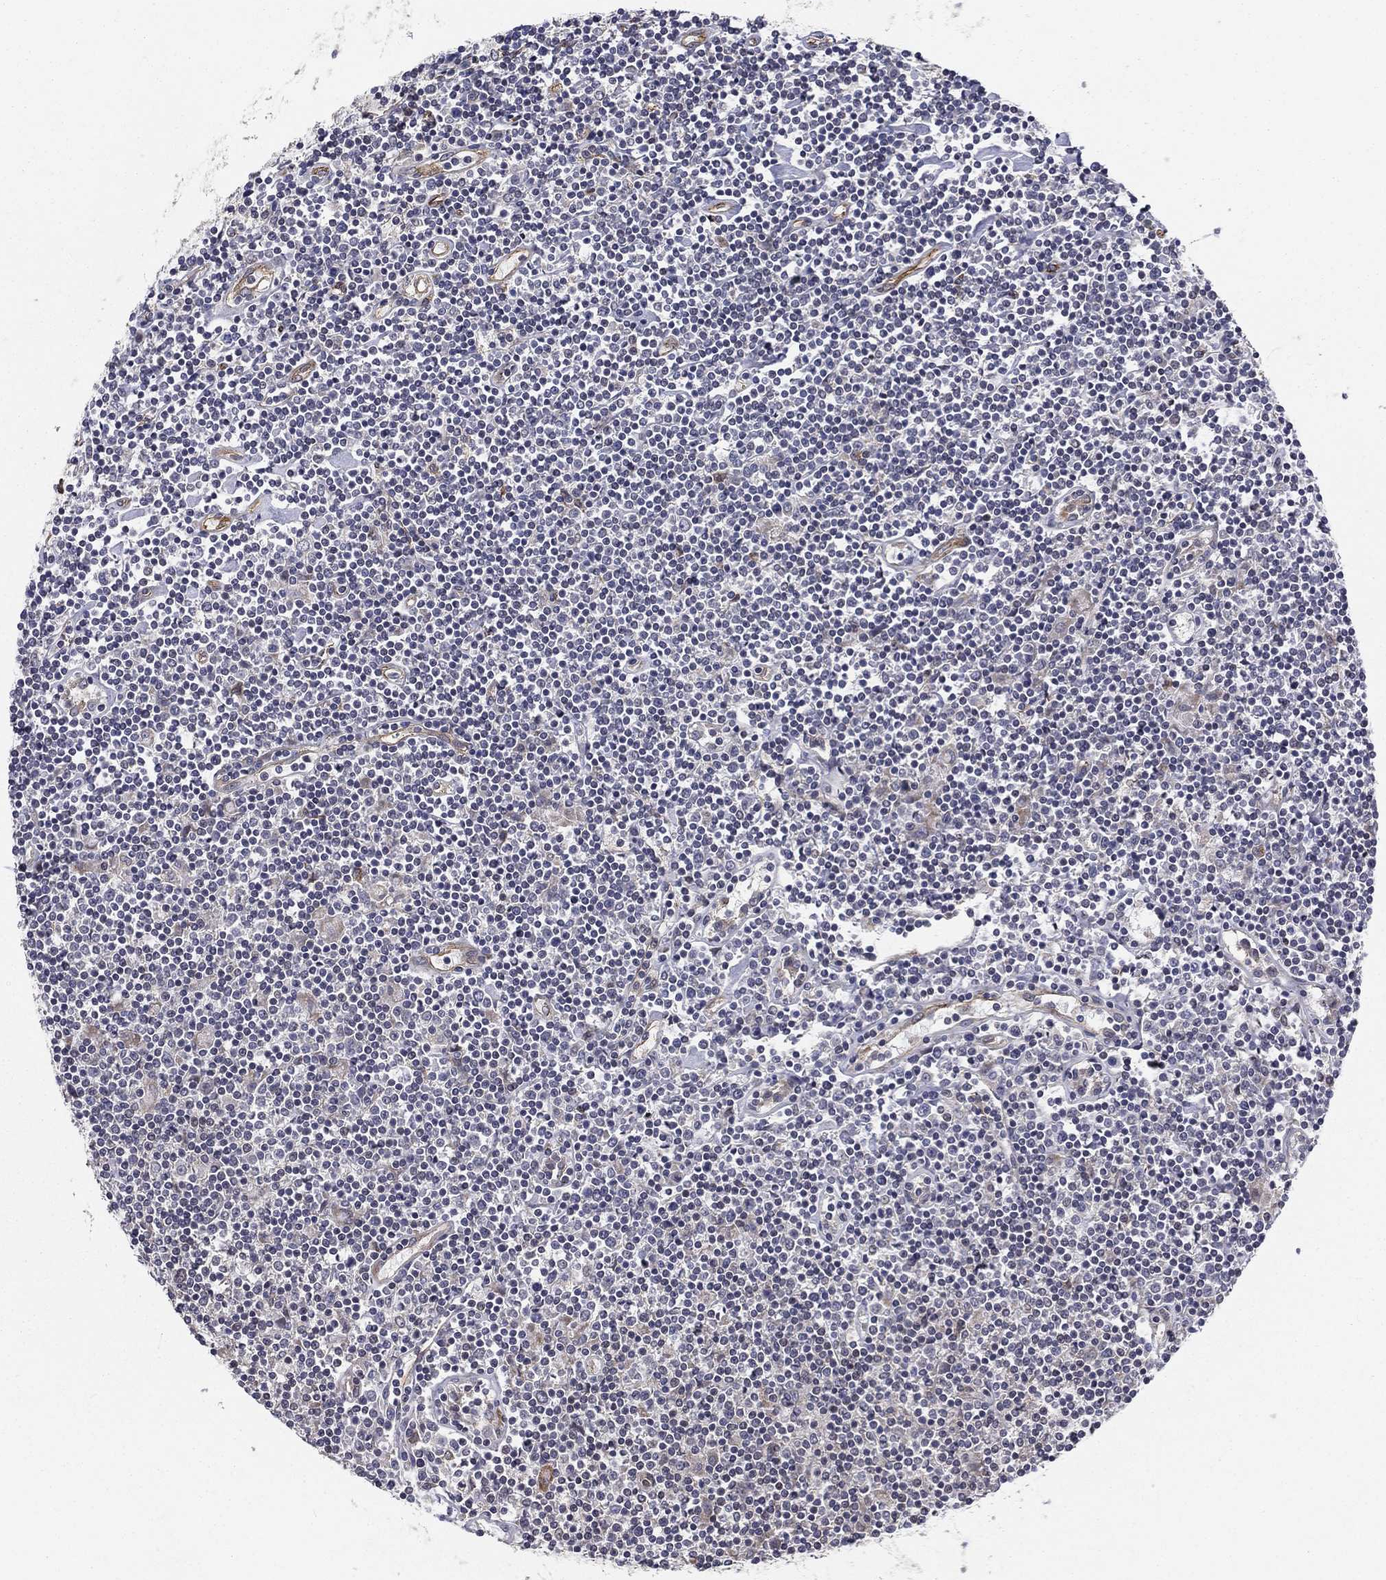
{"staining": {"intensity": "negative", "quantity": "none", "location": "none"}, "tissue": "lymphoma", "cell_type": "Tumor cells", "image_type": "cancer", "snomed": [{"axis": "morphology", "description": "Hodgkin's disease, NOS"}, {"axis": "topography", "description": "Lymph node"}], "caption": "The IHC micrograph has no significant staining in tumor cells of lymphoma tissue.", "gene": "SYNC", "patient": {"sex": "male", "age": 40}}